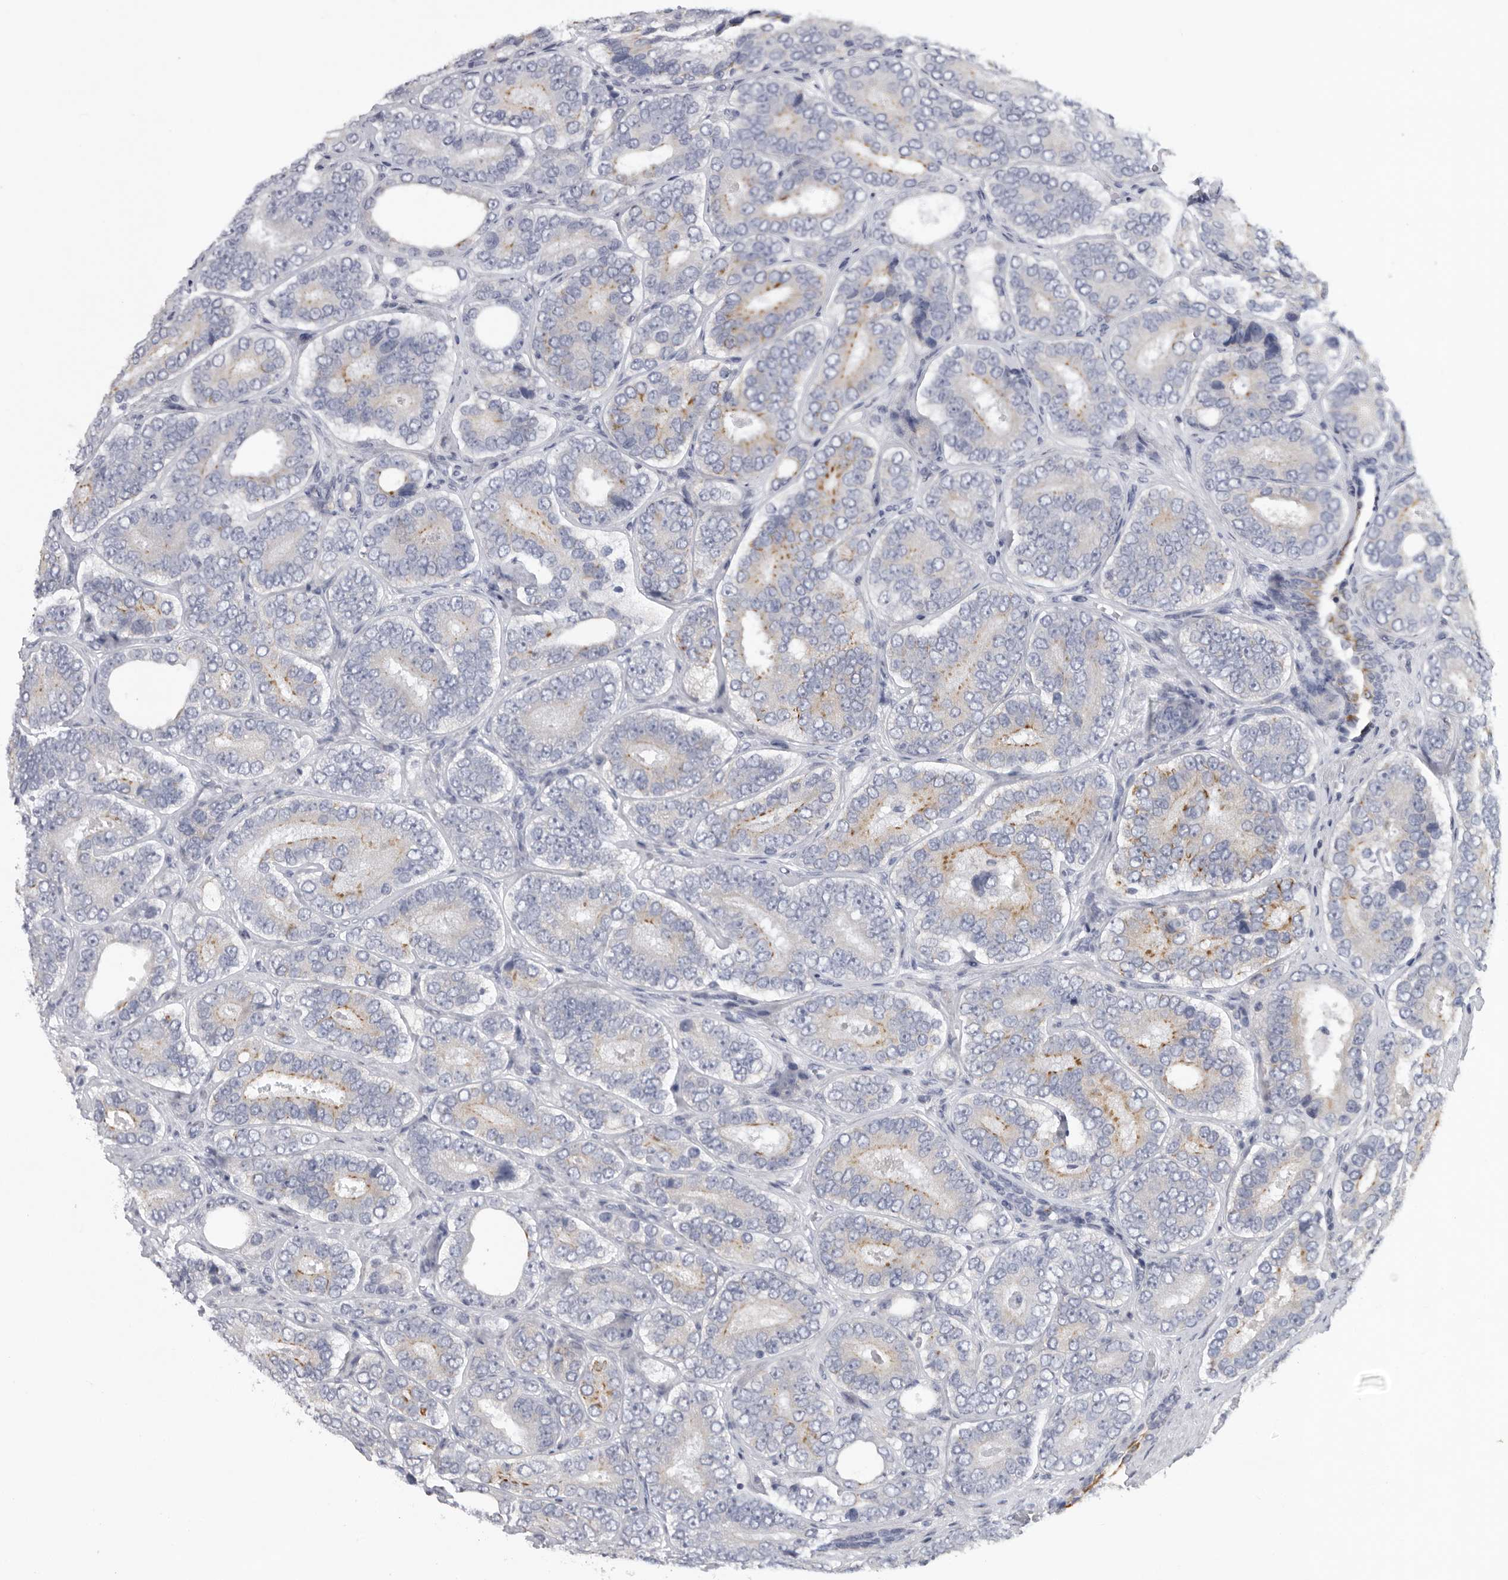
{"staining": {"intensity": "moderate", "quantity": "<25%", "location": "cytoplasmic/membranous"}, "tissue": "prostate cancer", "cell_type": "Tumor cells", "image_type": "cancer", "snomed": [{"axis": "morphology", "description": "Adenocarcinoma, High grade"}, {"axis": "topography", "description": "Prostate"}], "caption": "Moderate cytoplasmic/membranous positivity is identified in approximately <25% of tumor cells in high-grade adenocarcinoma (prostate).", "gene": "USP24", "patient": {"sex": "male", "age": 56}}